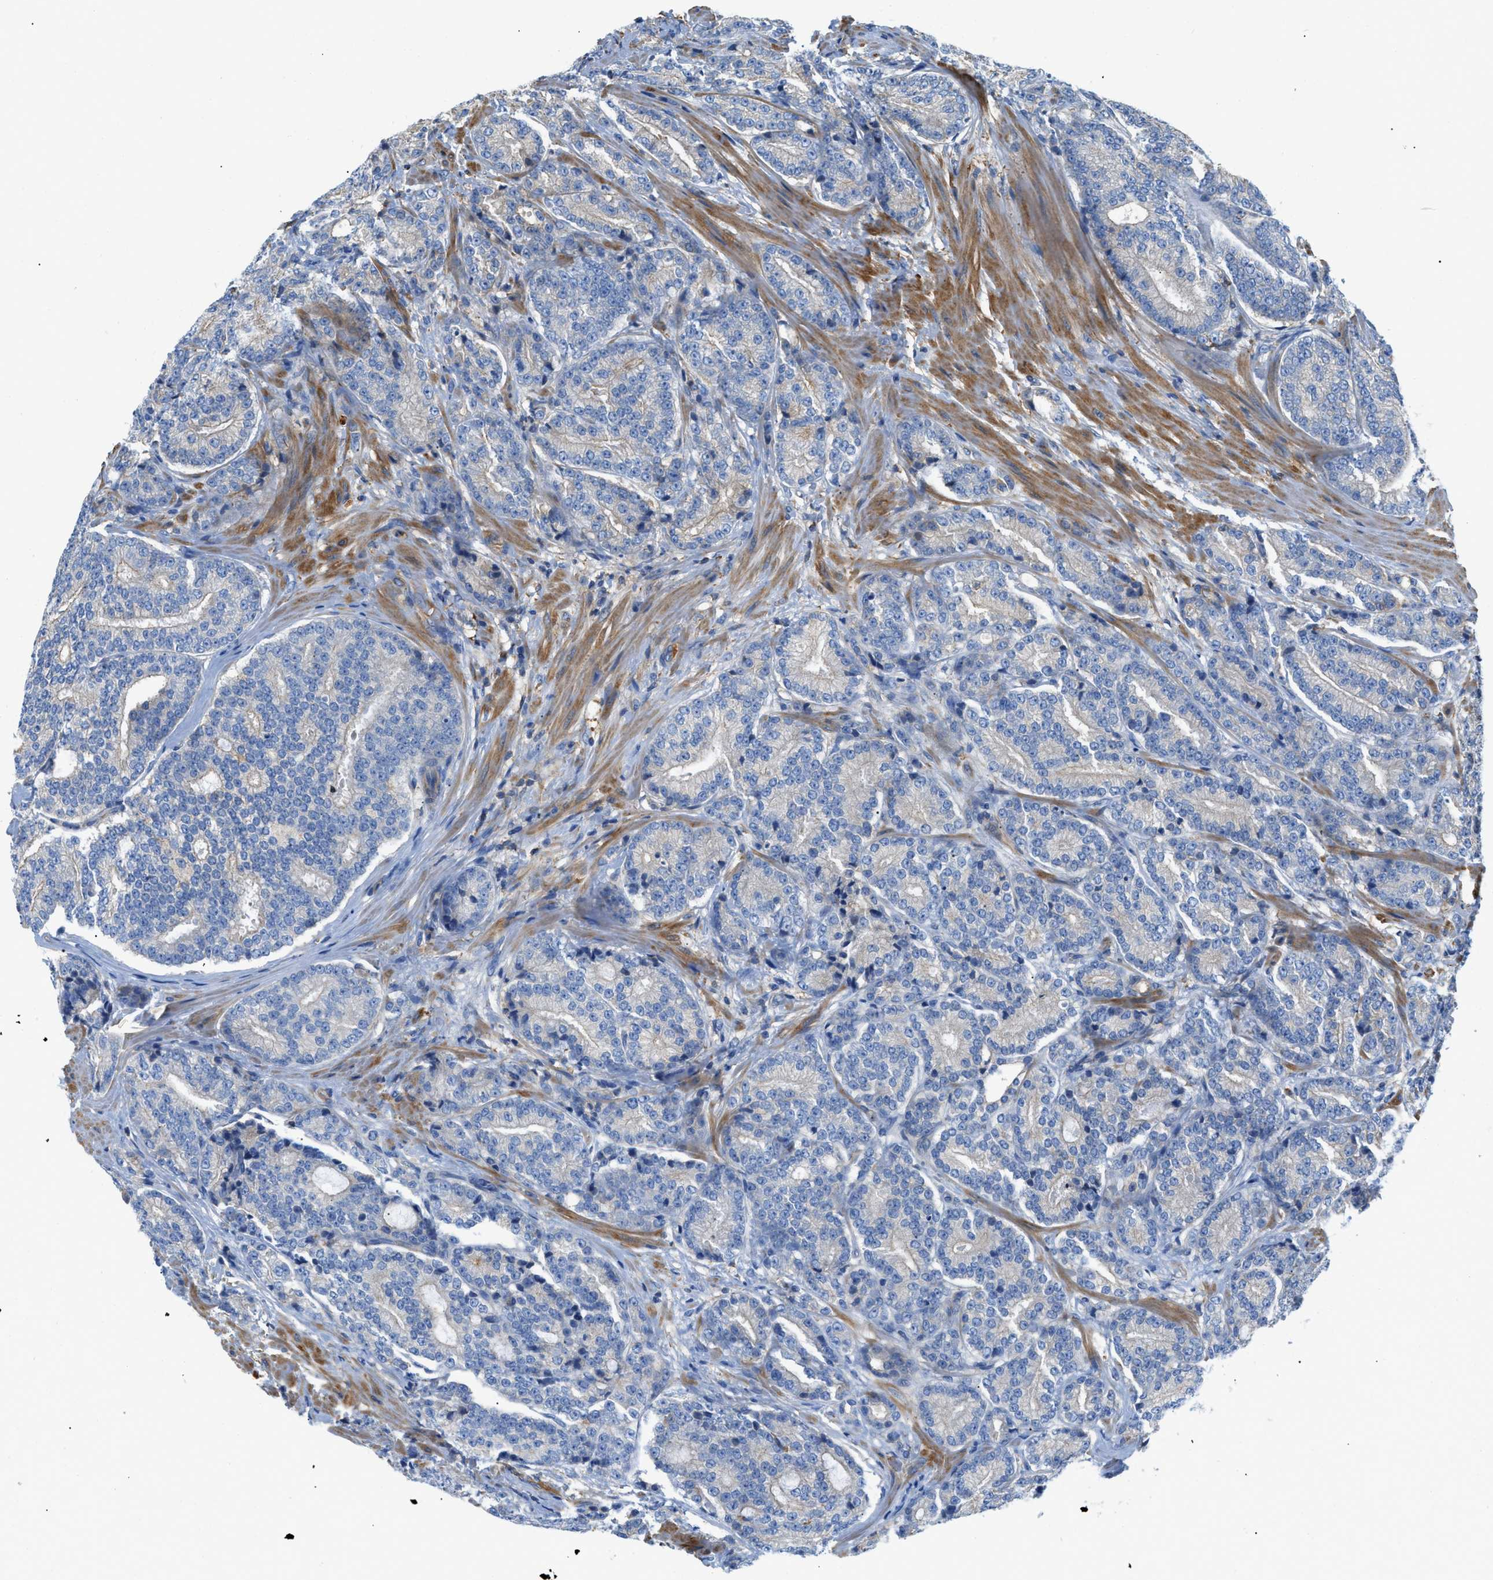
{"staining": {"intensity": "weak", "quantity": "<25%", "location": "cytoplasmic/membranous"}, "tissue": "prostate cancer", "cell_type": "Tumor cells", "image_type": "cancer", "snomed": [{"axis": "morphology", "description": "Adenocarcinoma, High grade"}, {"axis": "topography", "description": "Prostate"}], "caption": "Prostate cancer was stained to show a protein in brown. There is no significant positivity in tumor cells. Nuclei are stained in blue.", "gene": "ATP6V0D1", "patient": {"sex": "male", "age": 61}}